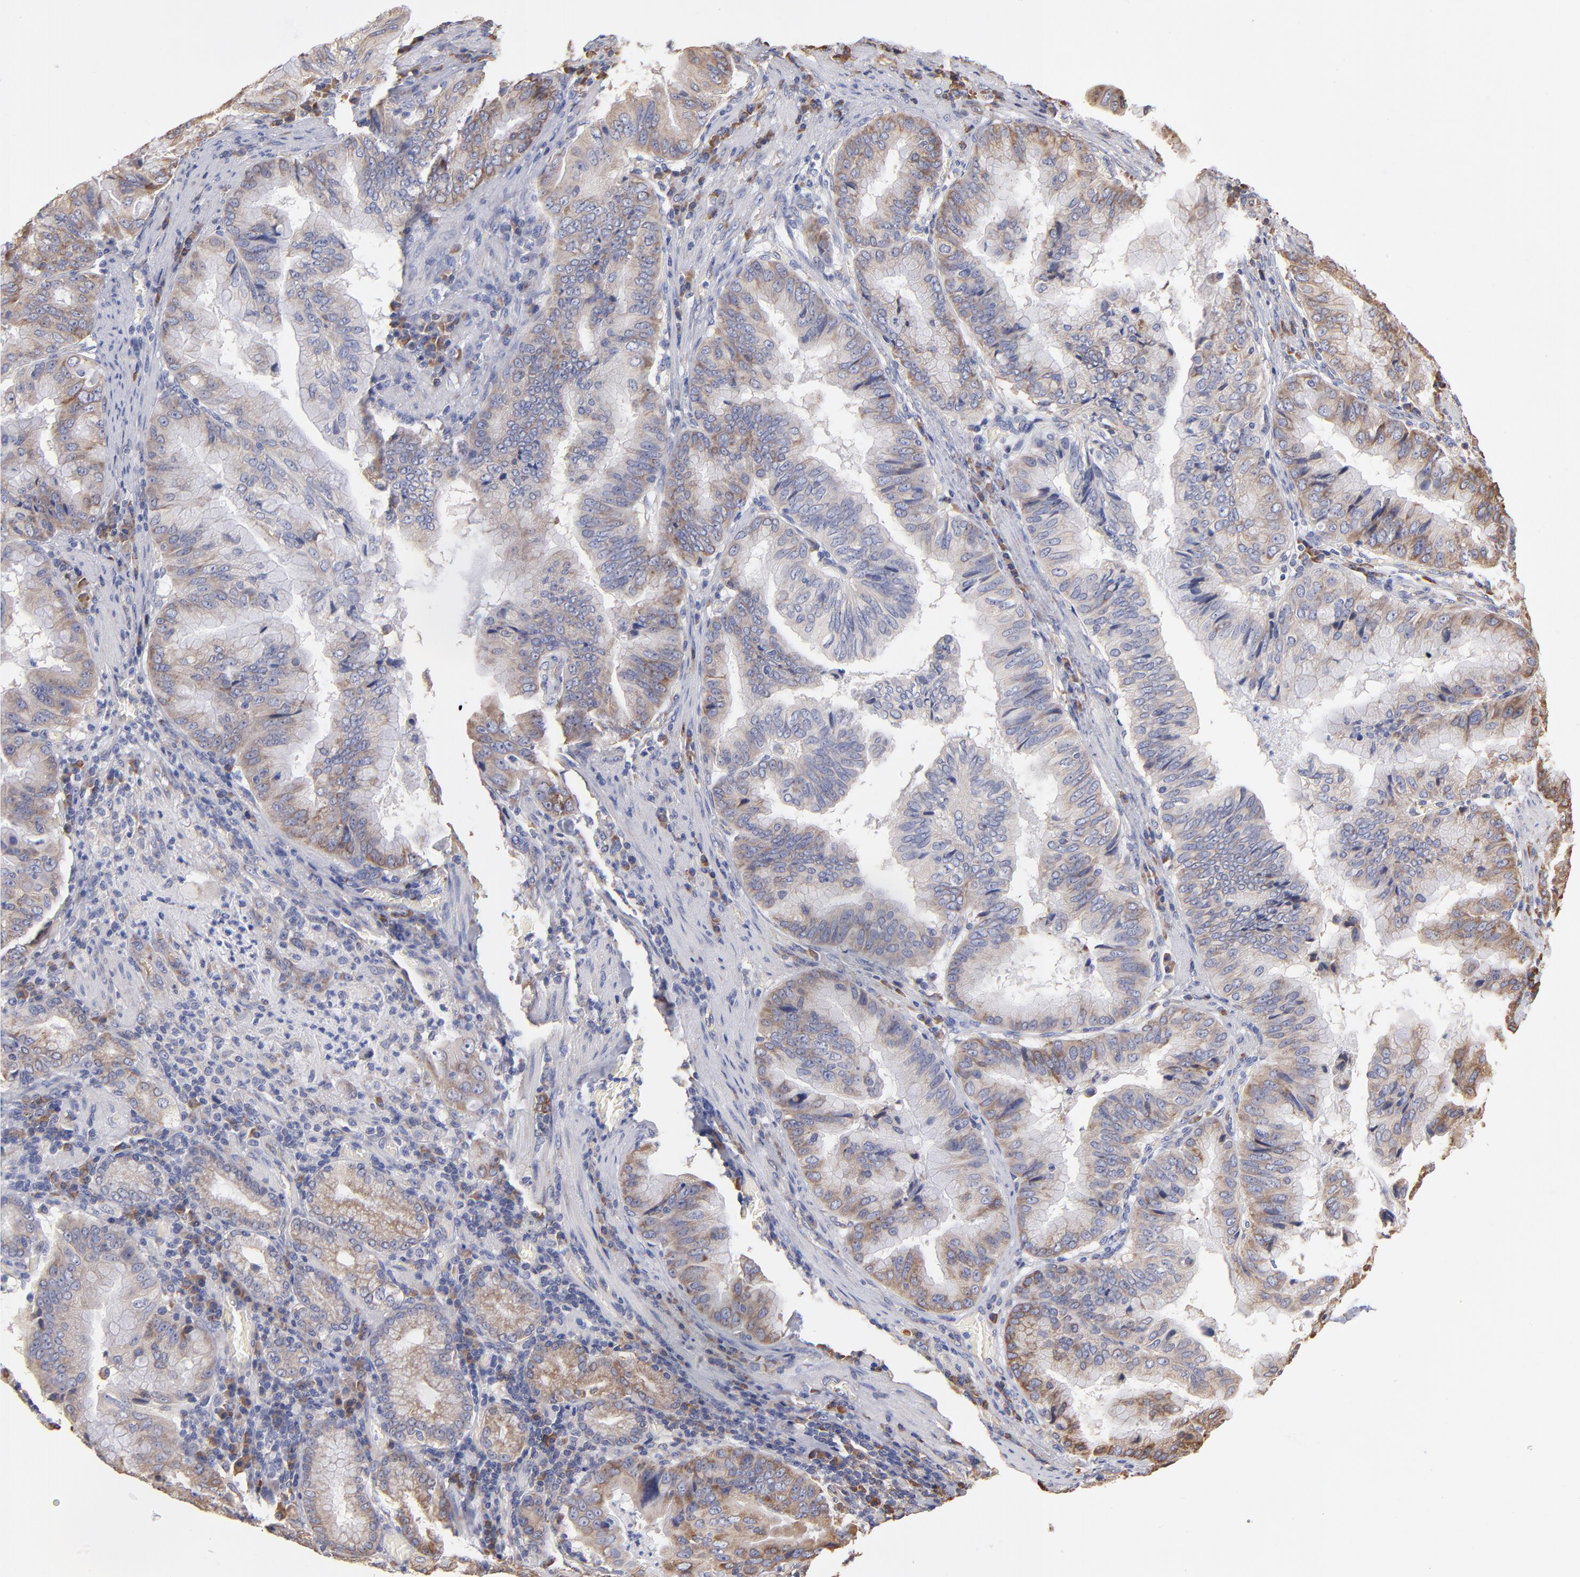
{"staining": {"intensity": "weak", "quantity": "25%-75%", "location": "cytoplasmic/membranous"}, "tissue": "stomach cancer", "cell_type": "Tumor cells", "image_type": "cancer", "snomed": [{"axis": "morphology", "description": "Adenocarcinoma, NOS"}, {"axis": "topography", "description": "Stomach, upper"}], "caption": "An IHC histopathology image of neoplastic tissue is shown. Protein staining in brown highlights weak cytoplasmic/membranous positivity in stomach cancer (adenocarcinoma) within tumor cells. The staining is performed using DAB (3,3'-diaminobenzidine) brown chromogen to label protein expression. The nuclei are counter-stained blue using hematoxylin.", "gene": "RPL9", "patient": {"sex": "male", "age": 80}}